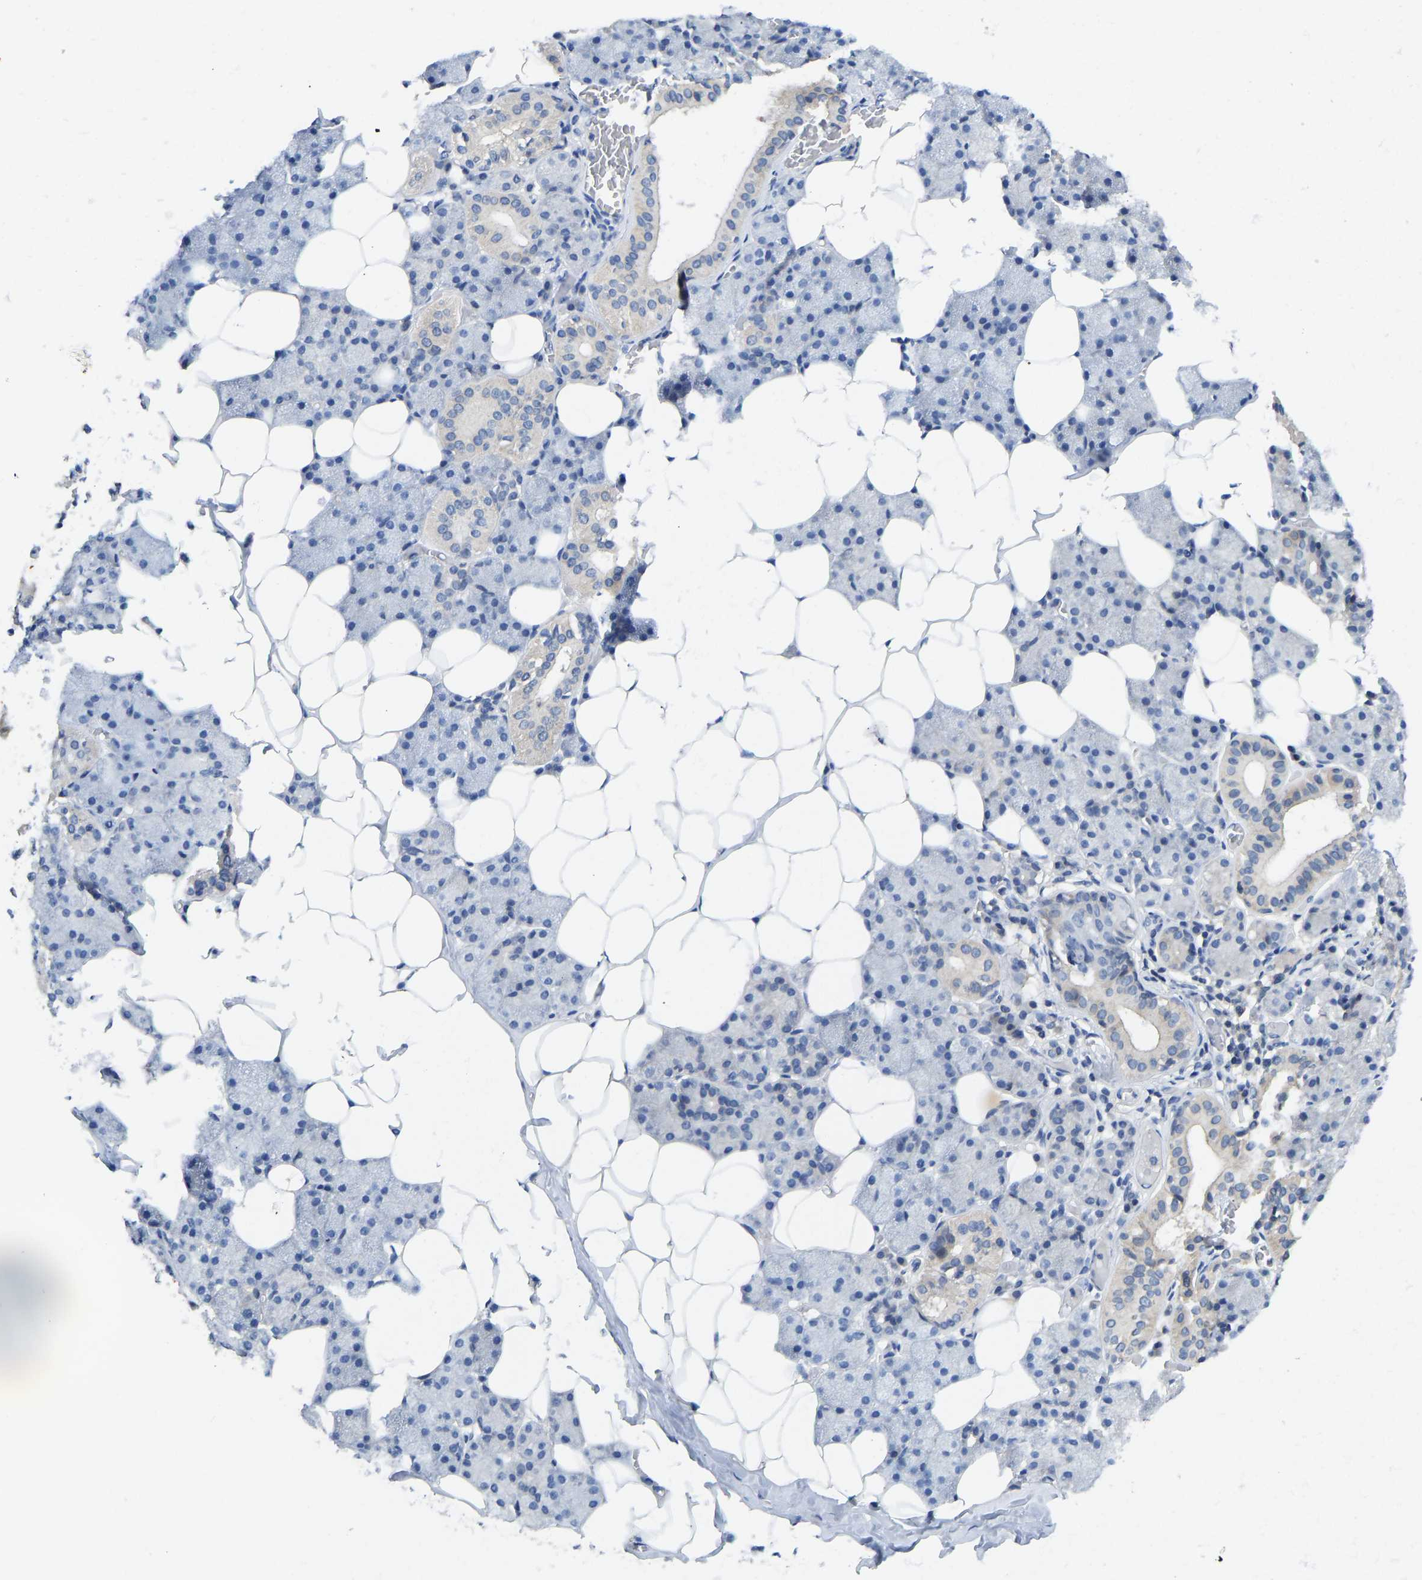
{"staining": {"intensity": "weak", "quantity": "<25%", "location": "cytoplasmic/membranous"}, "tissue": "salivary gland", "cell_type": "Glandular cells", "image_type": "normal", "snomed": [{"axis": "morphology", "description": "Normal tissue, NOS"}, {"axis": "topography", "description": "Salivary gland"}], "caption": "This is an immunohistochemistry (IHC) histopathology image of benign salivary gland. There is no staining in glandular cells.", "gene": "NDRG3", "patient": {"sex": "female", "age": 33}}